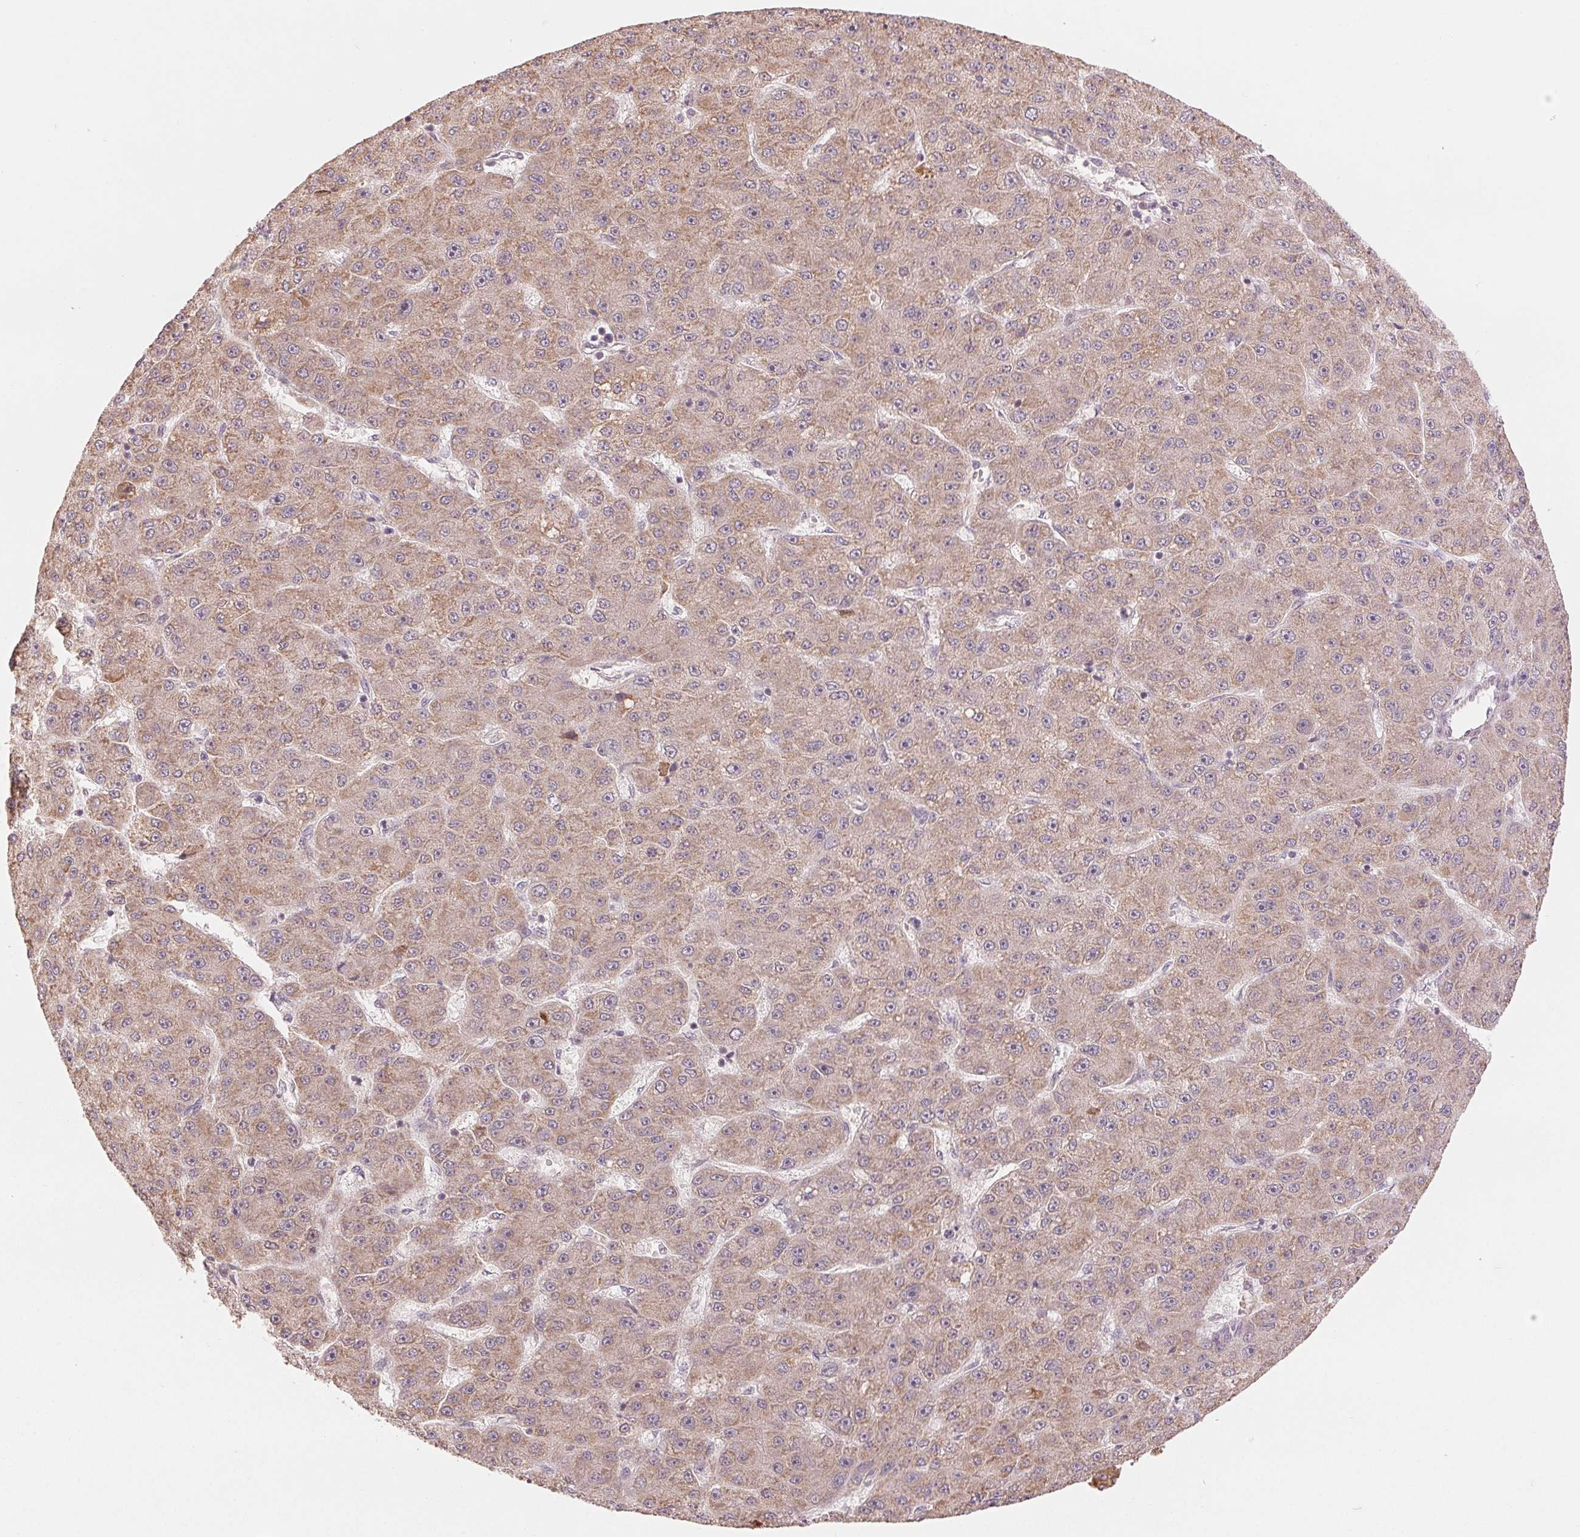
{"staining": {"intensity": "weak", "quantity": ">75%", "location": "cytoplasmic/membranous"}, "tissue": "liver cancer", "cell_type": "Tumor cells", "image_type": "cancer", "snomed": [{"axis": "morphology", "description": "Carcinoma, Hepatocellular, NOS"}, {"axis": "topography", "description": "Liver"}], "caption": "Protein staining demonstrates weak cytoplasmic/membranous expression in approximately >75% of tumor cells in liver cancer (hepatocellular carcinoma).", "gene": "SLC20A1", "patient": {"sex": "male", "age": 67}}